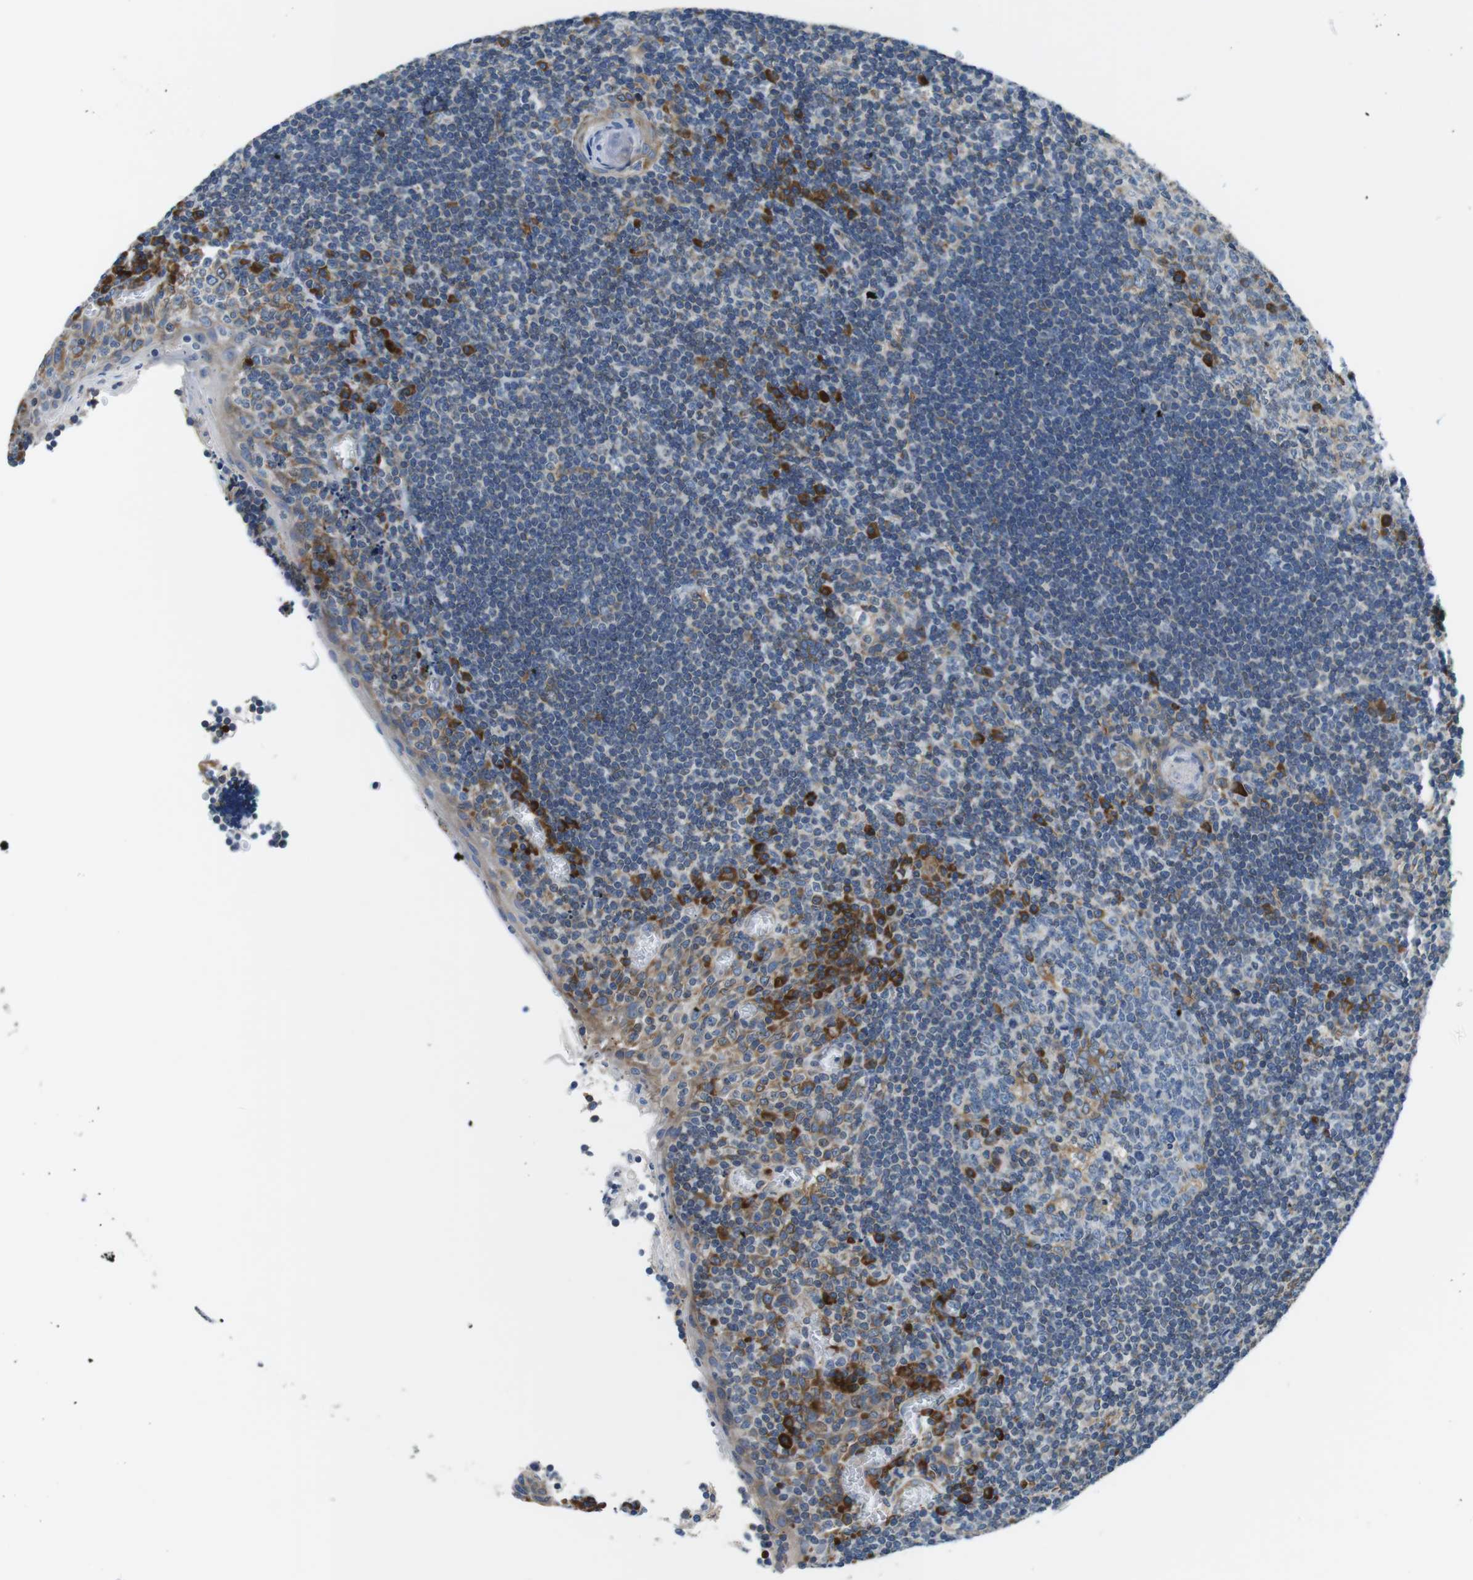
{"staining": {"intensity": "moderate", "quantity": "<25%", "location": "cytoplasmic/membranous"}, "tissue": "tonsil", "cell_type": "Germinal center cells", "image_type": "normal", "snomed": [{"axis": "morphology", "description": "Normal tissue, NOS"}, {"axis": "topography", "description": "Tonsil"}], "caption": "Immunohistochemical staining of unremarkable tonsil shows moderate cytoplasmic/membranous protein expression in about <25% of germinal center cells.", "gene": "UGGT1", "patient": {"sex": "male", "age": 37}}